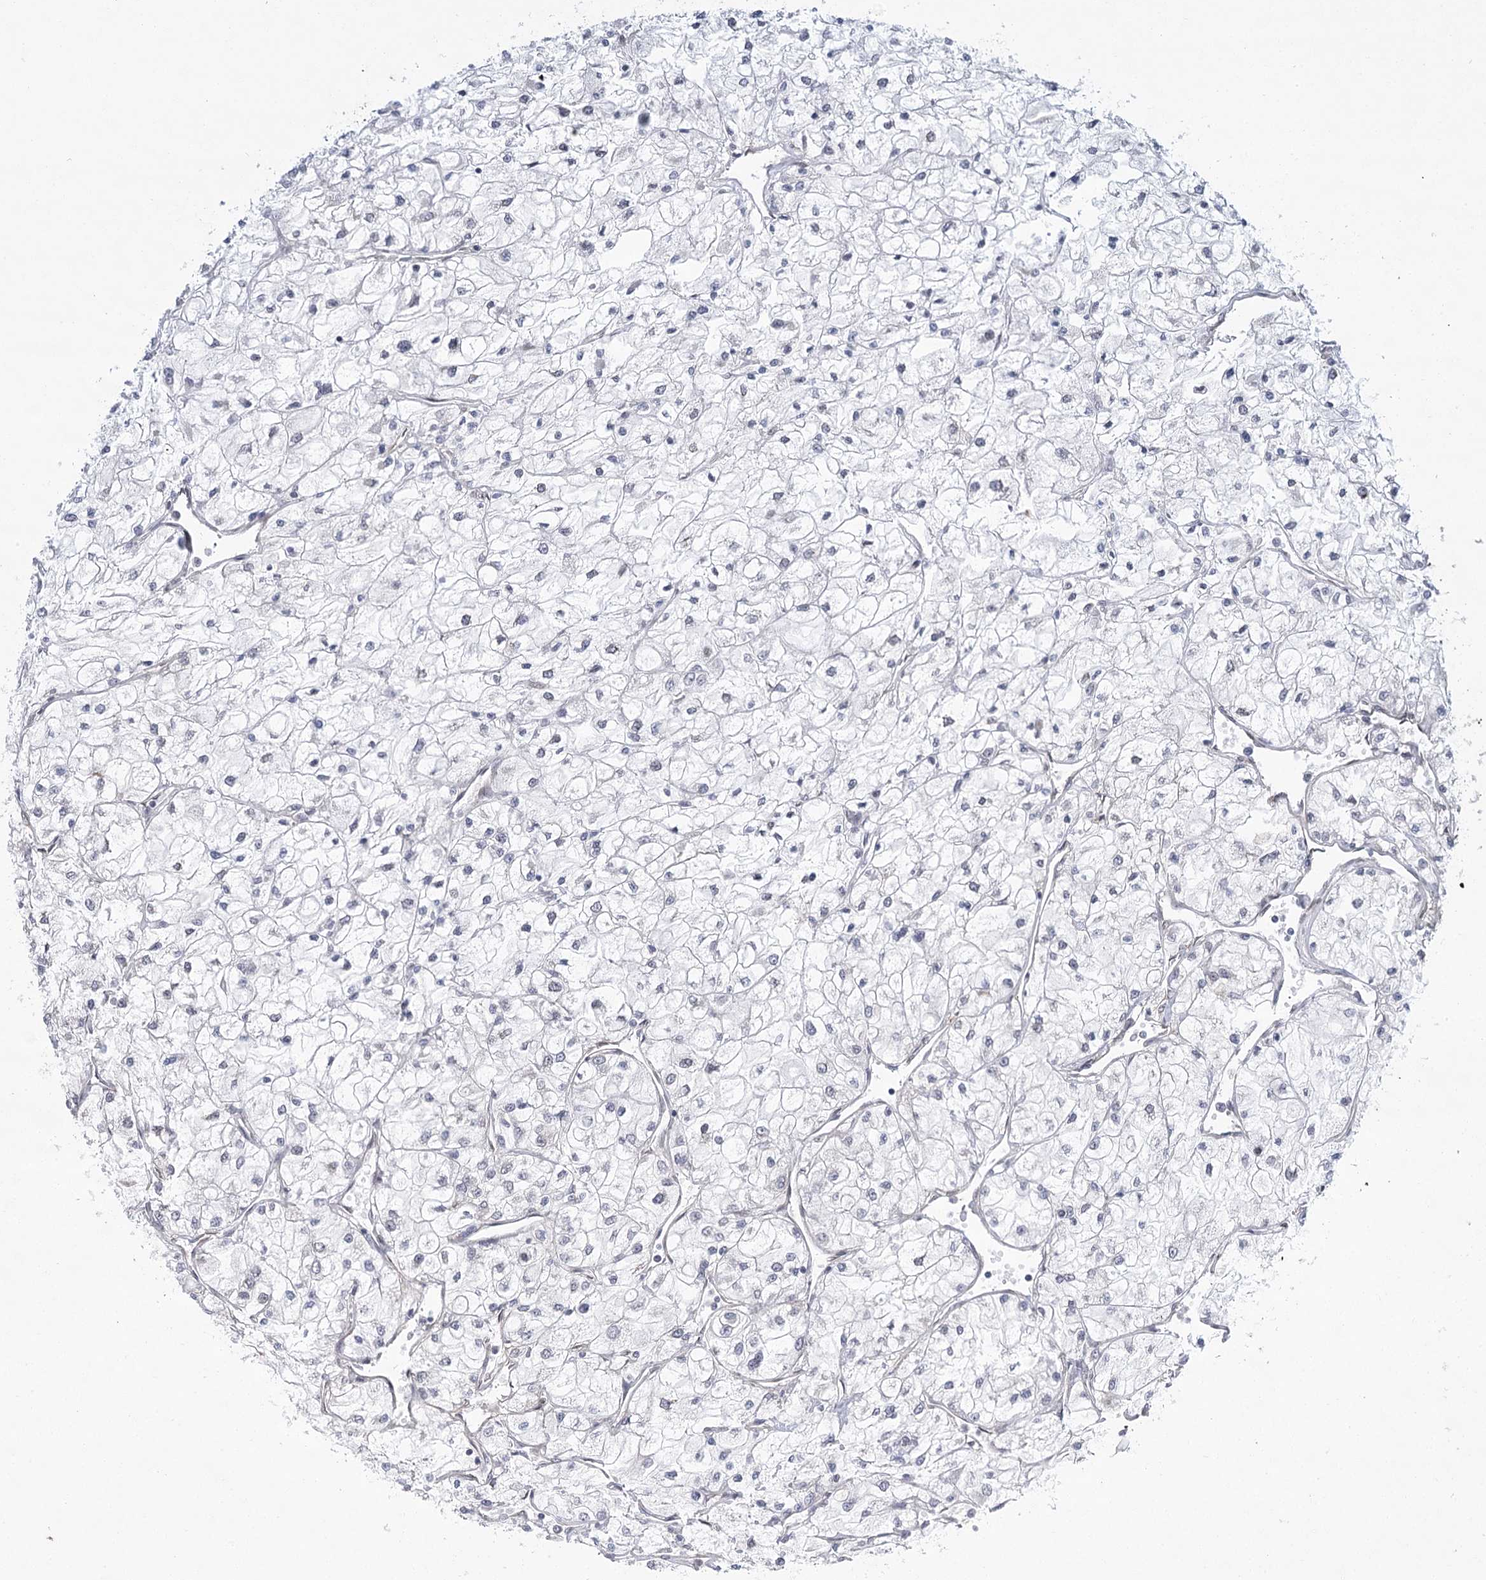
{"staining": {"intensity": "negative", "quantity": "none", "location": "none"}, "tissue": "renal cancer", "cell_type": "Tumor cells", "image_type": "cancer", "snomed": [{"axis": "morphology", "description": "Adenocarcinoma, NOS"}, {"axis": "topography", "description": "Kidney"}], "caption": "The image reveals no staining of tumor cells in renal adenocarcinoma. The staining was performed using DAB to visualize the protein expression in brown, while the nuclei were stained in blue with hematoxylin (Magnification: 20x).", "gene": "MED28", "patient": {"sex": "male", "age": 80}}